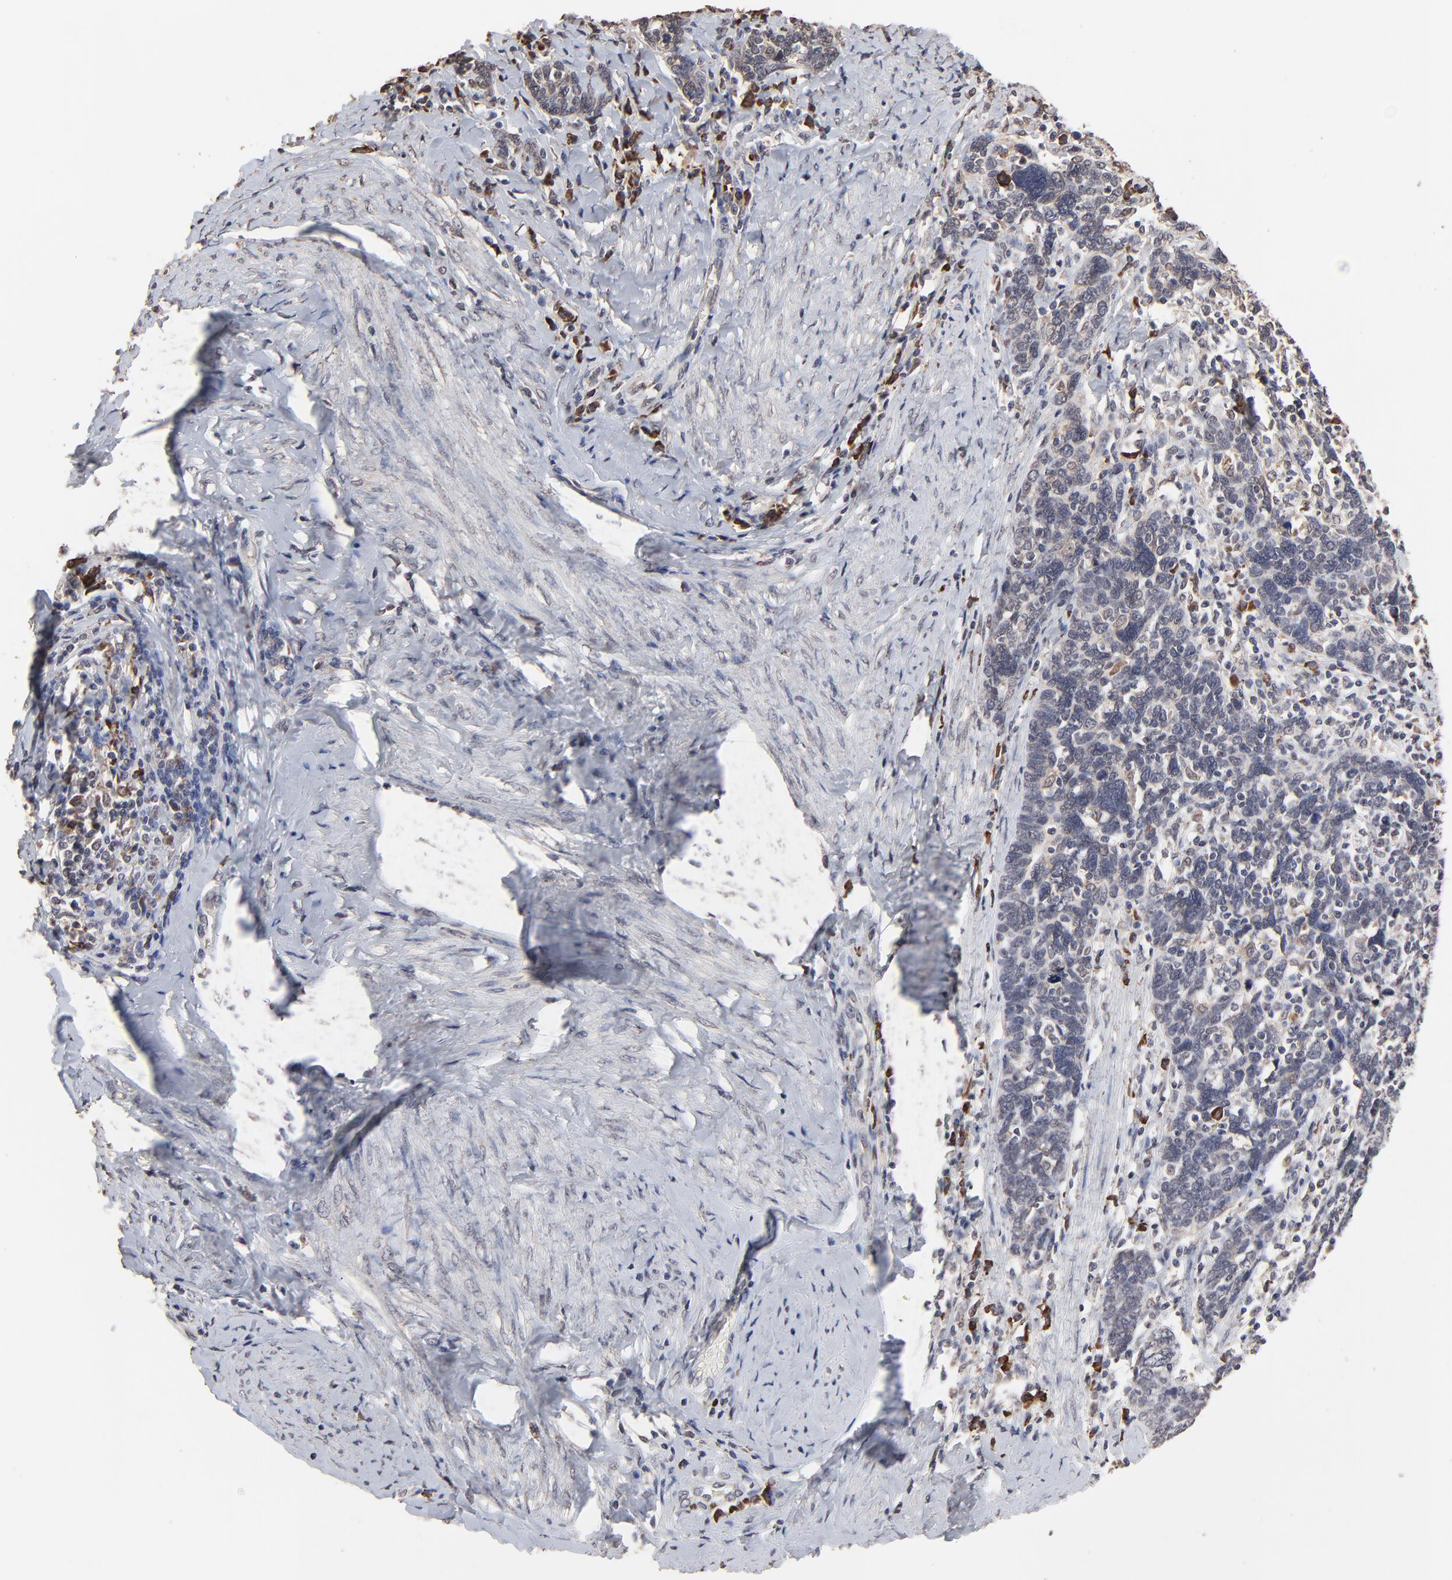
{"staining": {"intensity": "weak", "quantity": "25%-75%", "location": "cytoplasmic/membranous"}, "tissue": "cervical cancer", "cell_type": "Tumor cells", "image_type": "cancer", "snomed": [{"axis": "morphology", "description": "Squamous cell carcinoma, NOS"}, {"axis": "topography", "description": "Cervix"}], "caption": "Immunohistochemical staining of cervical cancer (squamous cell carcinoma) shows weak cytoplasmic/membranous protein positivity in approximately 25%-75% of tumor cells. (DAB (3,3'-diaminobenzidine) = brown stain, brightfield microscopy at high magnification).", "gene": "CHM", "patient": {"sex": "female", "age": 41}}